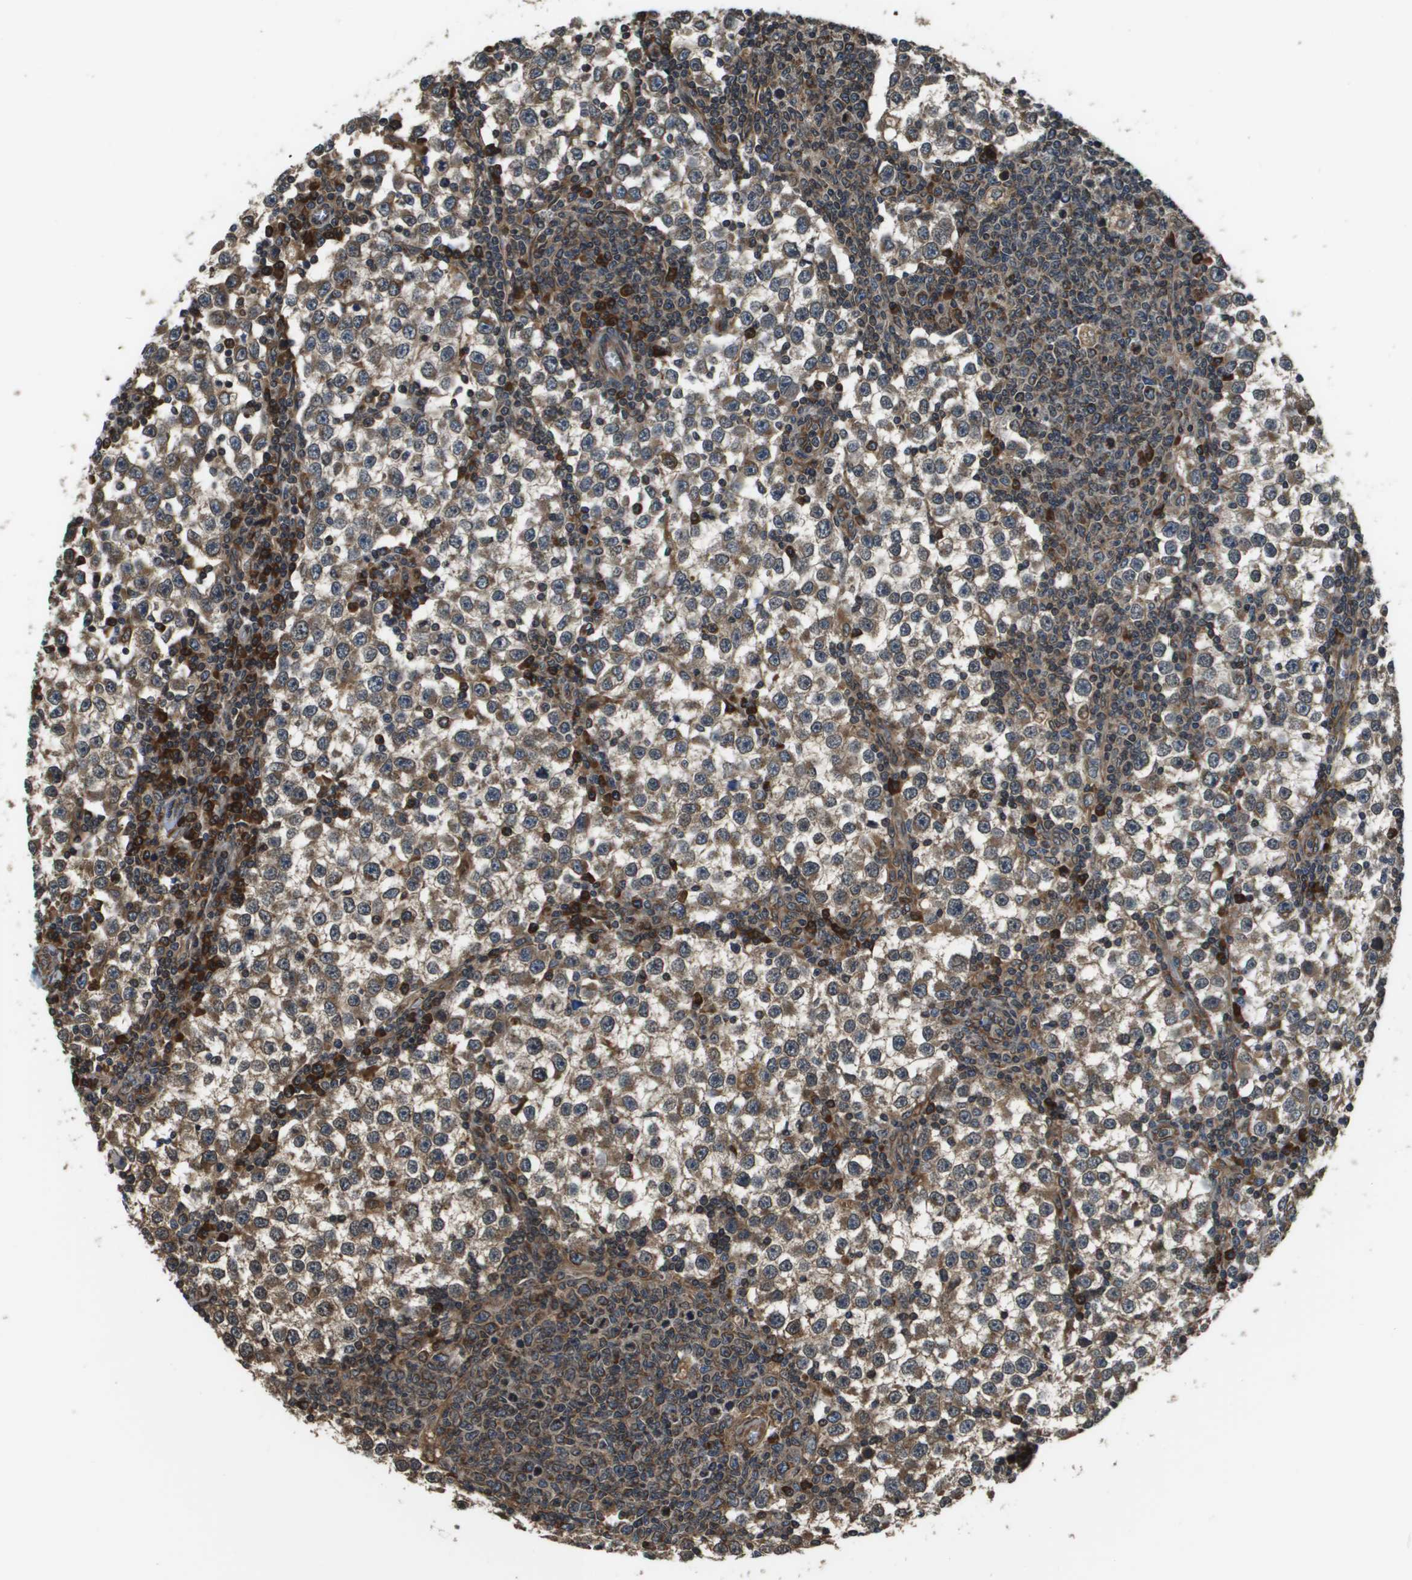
{"staining": {"intensity": "moderate", "quantity": ">75%", "location": "cytoplasmic/membranous"}, "tissue": "testis cancer", "cell_type": "Tumor cells", "image_type": "cancer", "snomed": [{"axis": "morphology", "description": "Seminoma, NOS"}, {"axis": "topography", "description": "Testis"}], "caption": "Testis cancer (seminoma) stained with immunohistochemistry exhibits moderate cytoplasmic/membranous positivity in approximately >75% of tumor cells. The staining was performed using DAB (3,3'-diaminobenzidine) to visualize the protein expression in brown, while the nuclei were stained in blue with hematoxylin (Magnification: 20x).", "gene": "SEC62", "patient": {"sex": "male", "age": 65}}